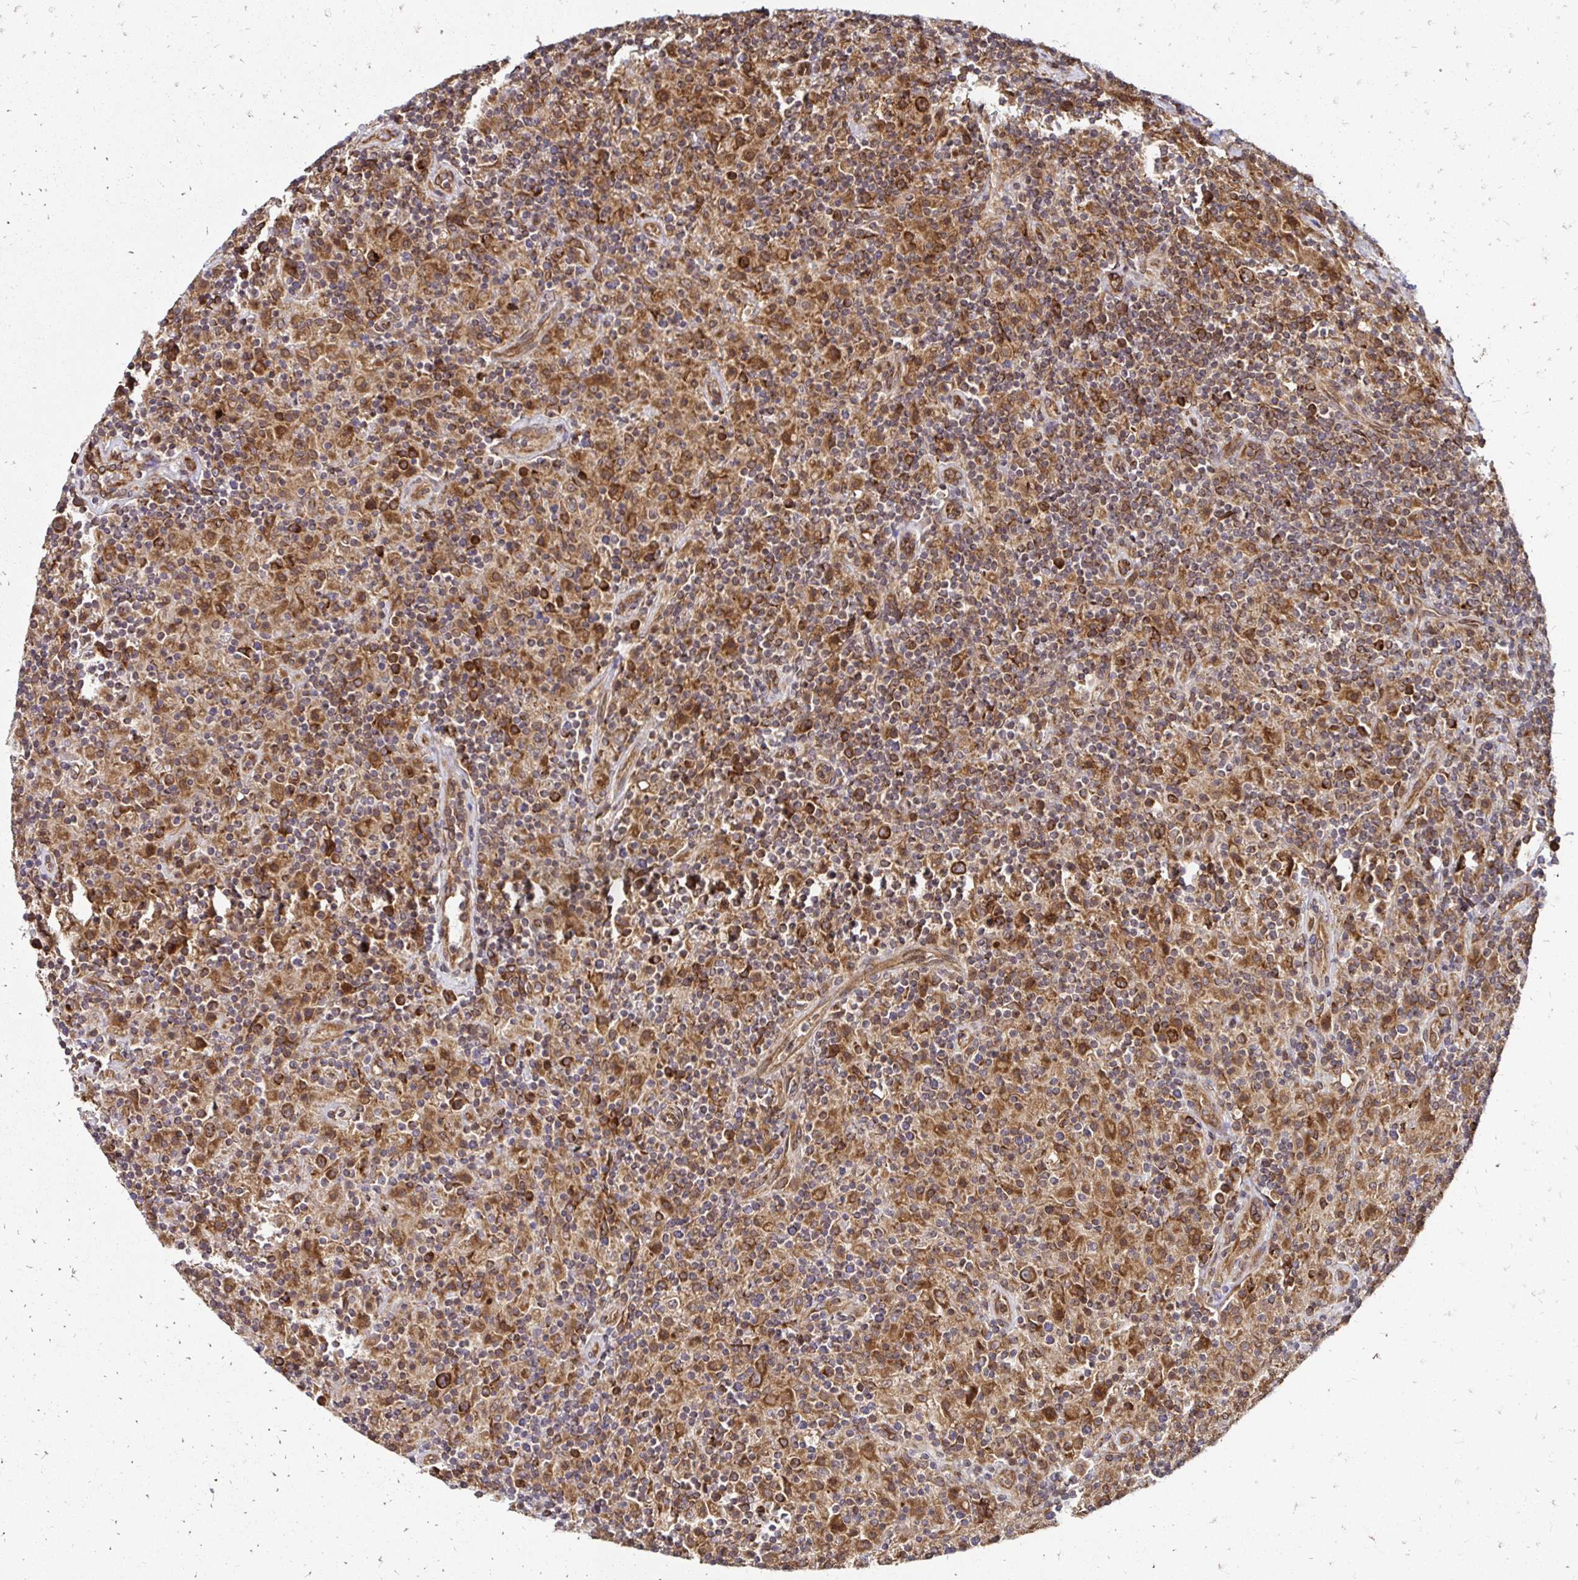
{"staining": {"intensity": "strong", "quantity": ">75%", "location": "cytoplasmic/membranous"}, "tissue": "lymphoma", "cell_type": "Tumor cells", "image_type": "cancer", "snomed": [{"axis": "morphology", "description": "Hodgkin's disease, NOS"}, {"axis": "topography", "description": "Thymus, NOS"}], "caption": "Human lymphoma stained with a protein marker demonstrates strong staining in tumor cells.", "gene": "ZW10", "patient": {"sex": "female", "age": 17}}